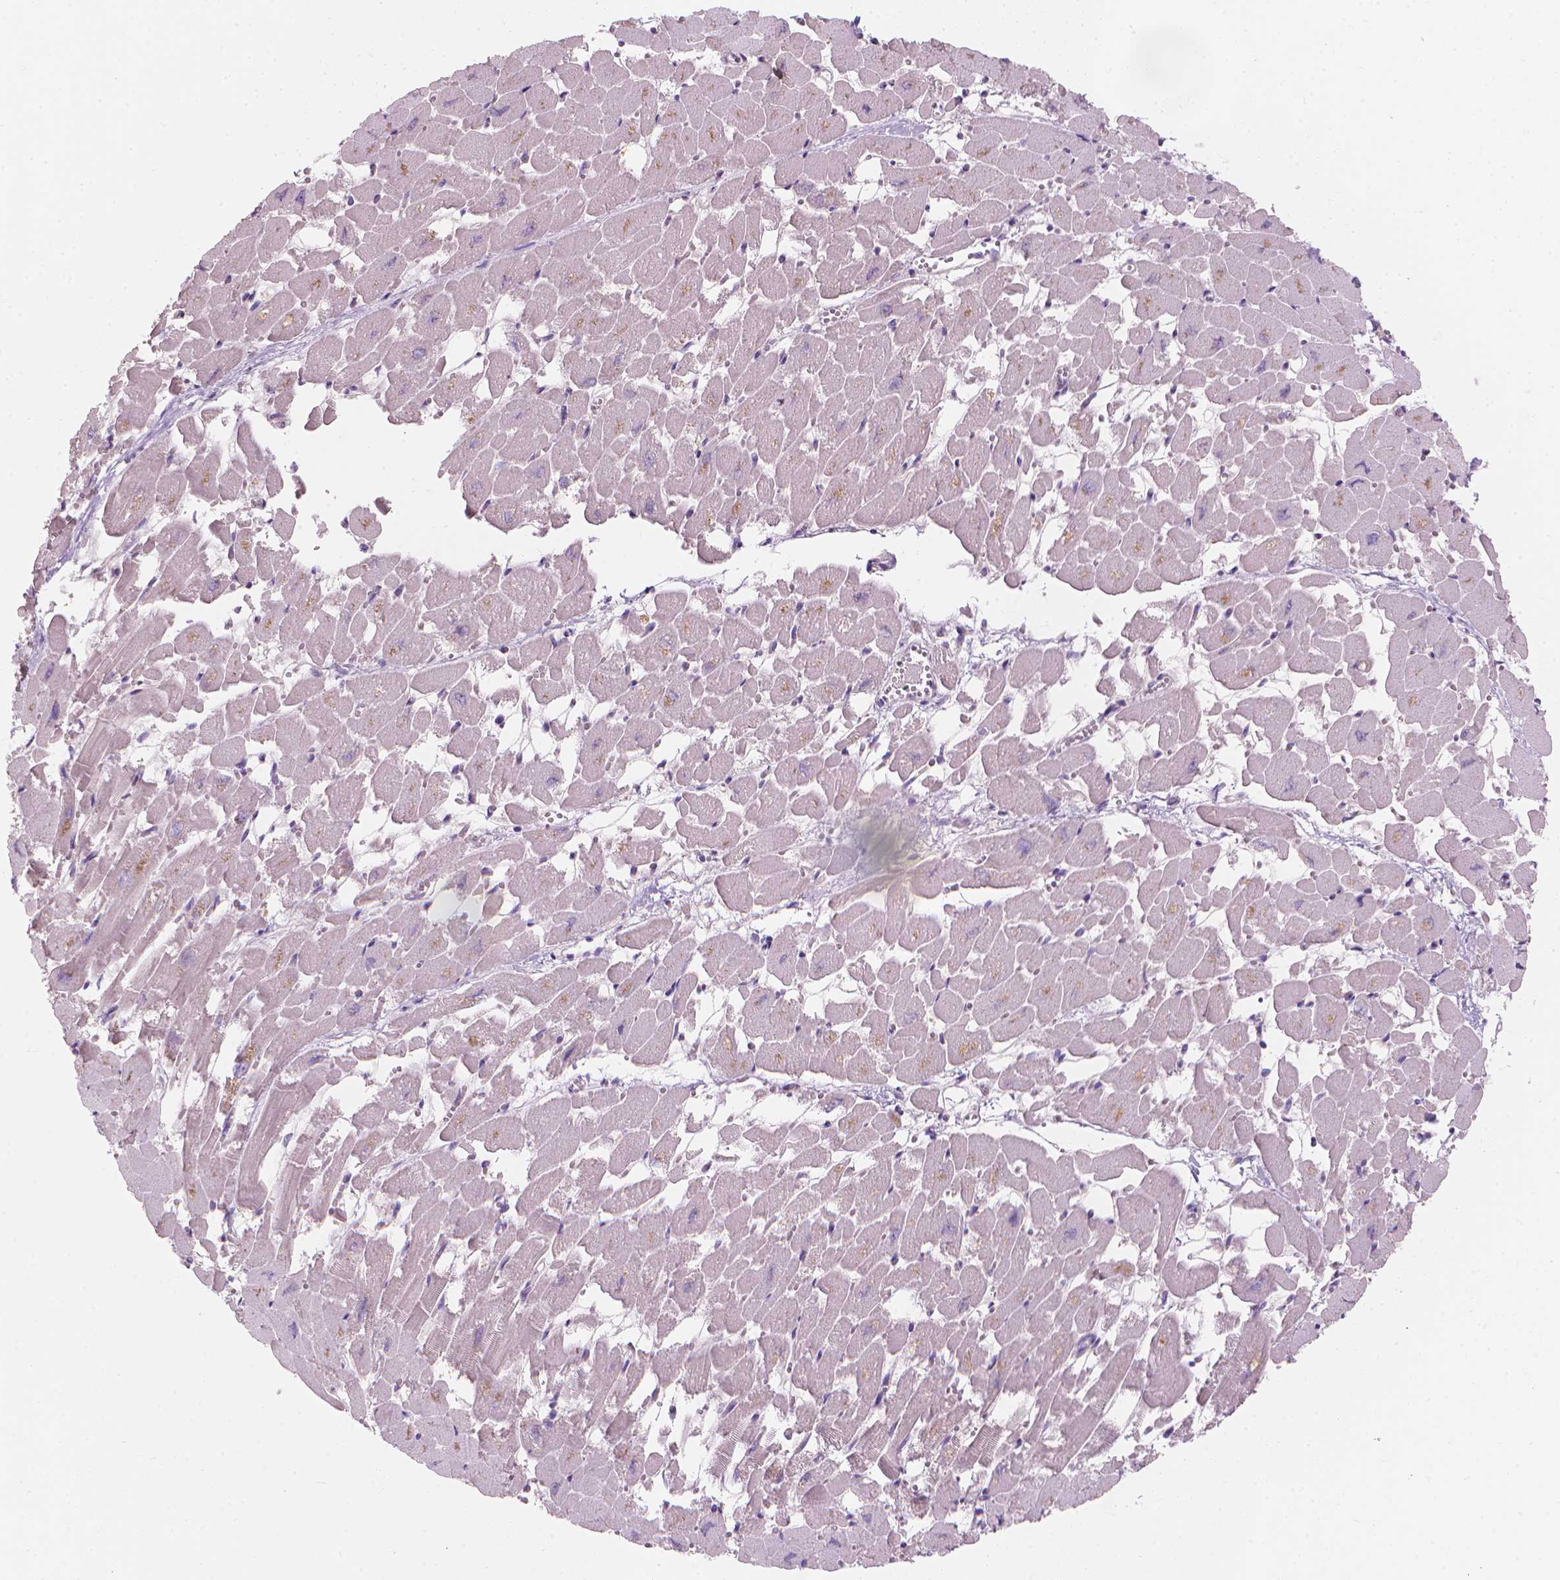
{"staining": {"intensity": "weak", "quantity": "<25%", "location": "cytoplasmic/membranous"}, "tissue": "heart muscle", "cell_type": "Cardiomyocytes", "image_type": "normal", "snomed": [{"axis": "morphology", "description": "Normal tissue, NOS"}, {"axis": "topography", "description": "Heart"}], "caption": "Cardiomyocytes are negative for protein expression in unremarkable human heart muscle. Nuclei are stained in blue.", "gene": "GPRC5A", "patient": {"sex": "female", "age": 52}}